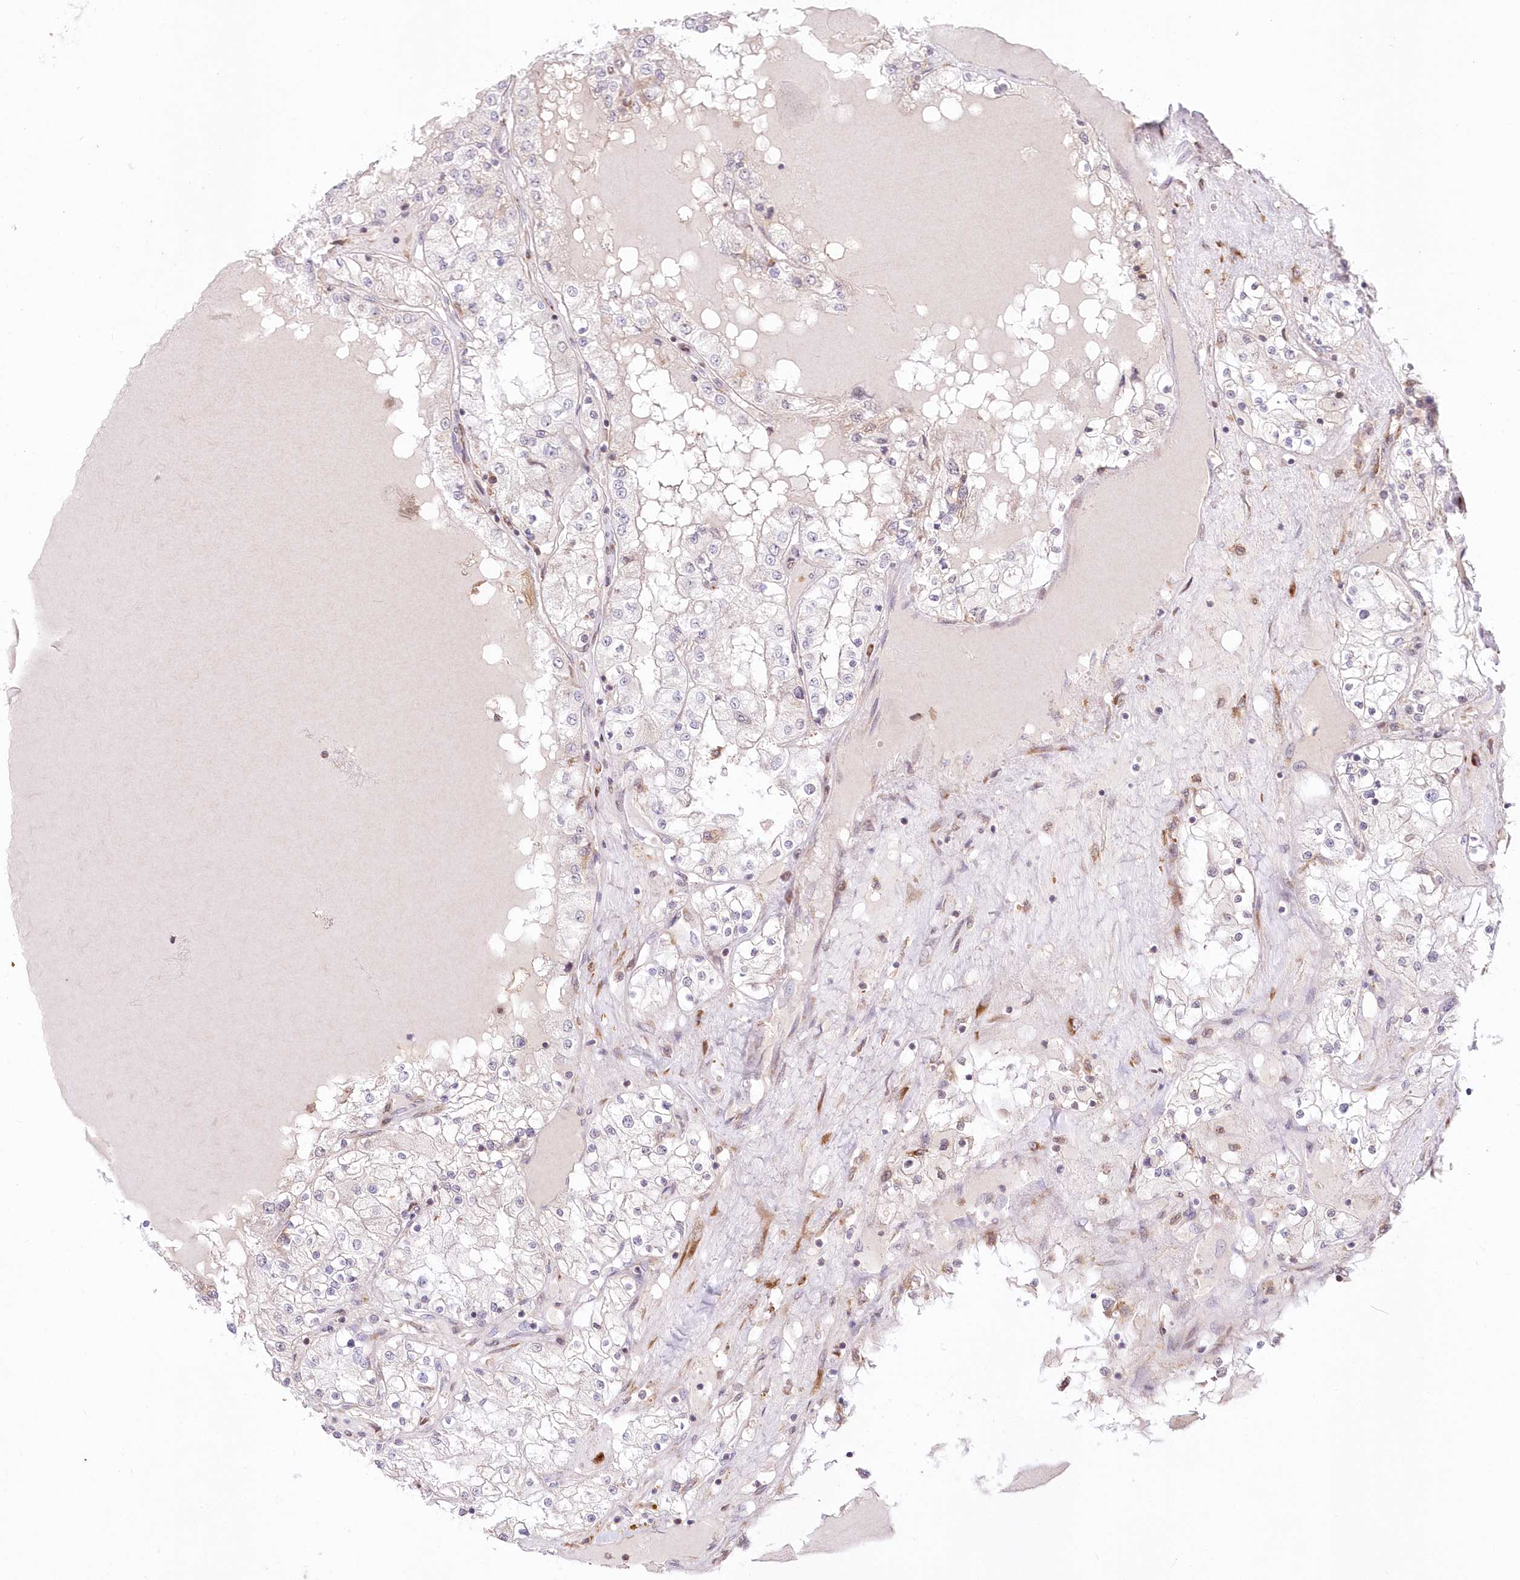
{"staining": {"intensity": "negative", "quantity": "none", "location": "none"}, "tissue": "renal cancer", "cell_type": "Tumor cells", "image_type": "cancer", "snomed": [{"axis": "morphology", "description": "Adenocarcinoma, NOS"}, {"axis": "topography", "description": "Kidney"}], "caption": "Tumor cells are negative for brown protein staining in renal adenocarcinoma.", "gene": "LDB1", "patient": {"sex": "male", "age": 68}}